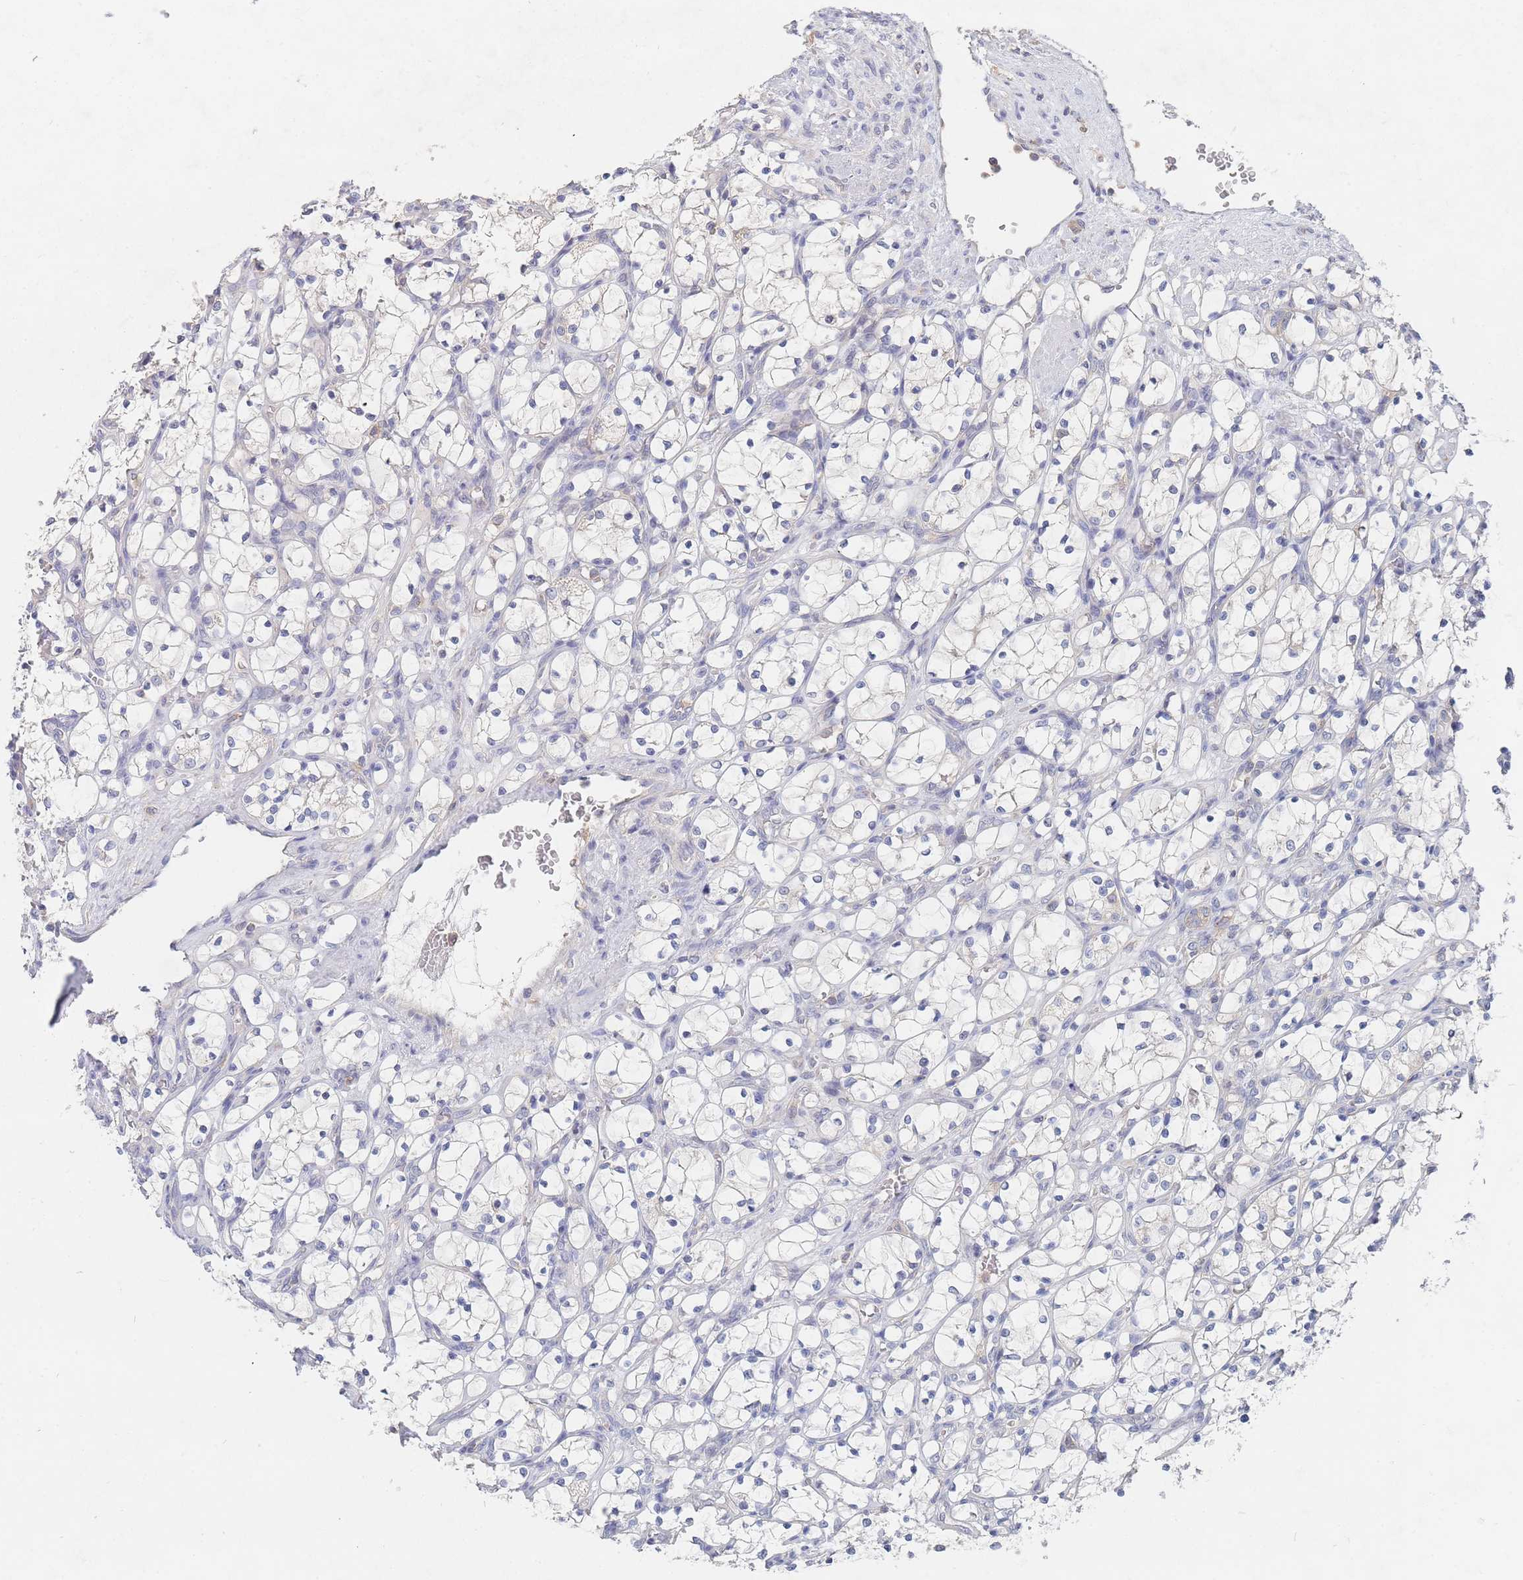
{"staining": {"intensity": "negative", "quantity": "none", "location": "none"}, "tissue": "renal cancer", "cell_type": "Tumor cells", "image_type": "cancer", "snomed": [{"axis": "morphology", "description": "Adenocarcinoma, NOS"}, {"axis": "topography", "description": "Kidney"}], "caption": "DAB immunohistochemical staining of human renal cancer (adenocarcinoma) demonstrates no significant staining in tumor cells.", "gene": "PPP6C", "patient": {"sex": "female", "age": 69}}